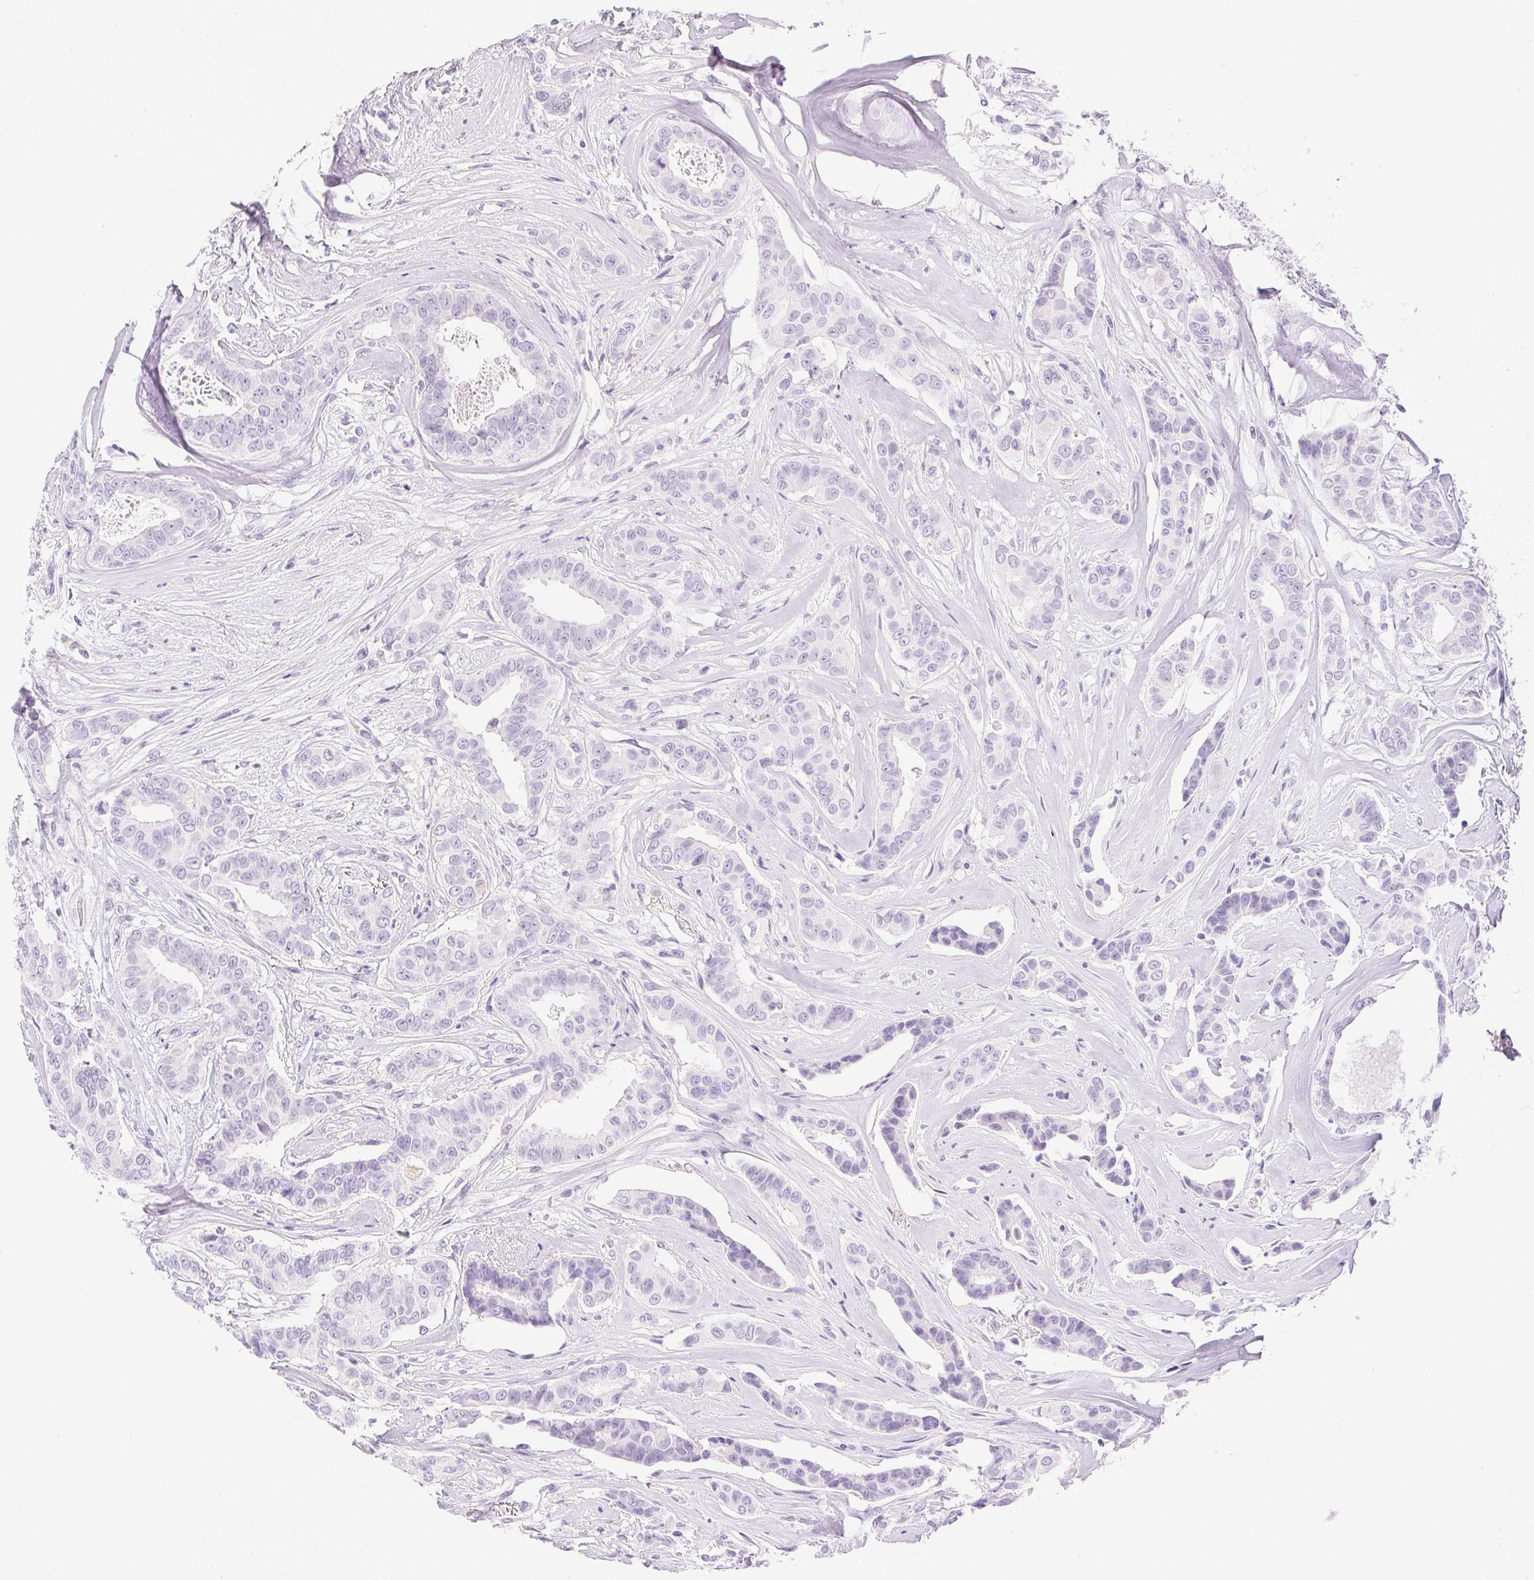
{"staining": {"intensity": "negative", "quantity": "none", "location": "none"}, "tissue": "breast cancer", "cell_type": "Tumor cells", "image_type": "cancer", "snomed": [{"axis": "morphology", "description": "Duct carcinoma"}, {"axis": "topography", "description": "Breast"}], "caption": "There is no significant positivity in tumor cells of breast intraductal carcinoma. (DAB immunohistochemistry with hematoxylin counter stain).", "gene": "ATP6V1G3", "patient": {"sex": "female", "age": 45}}